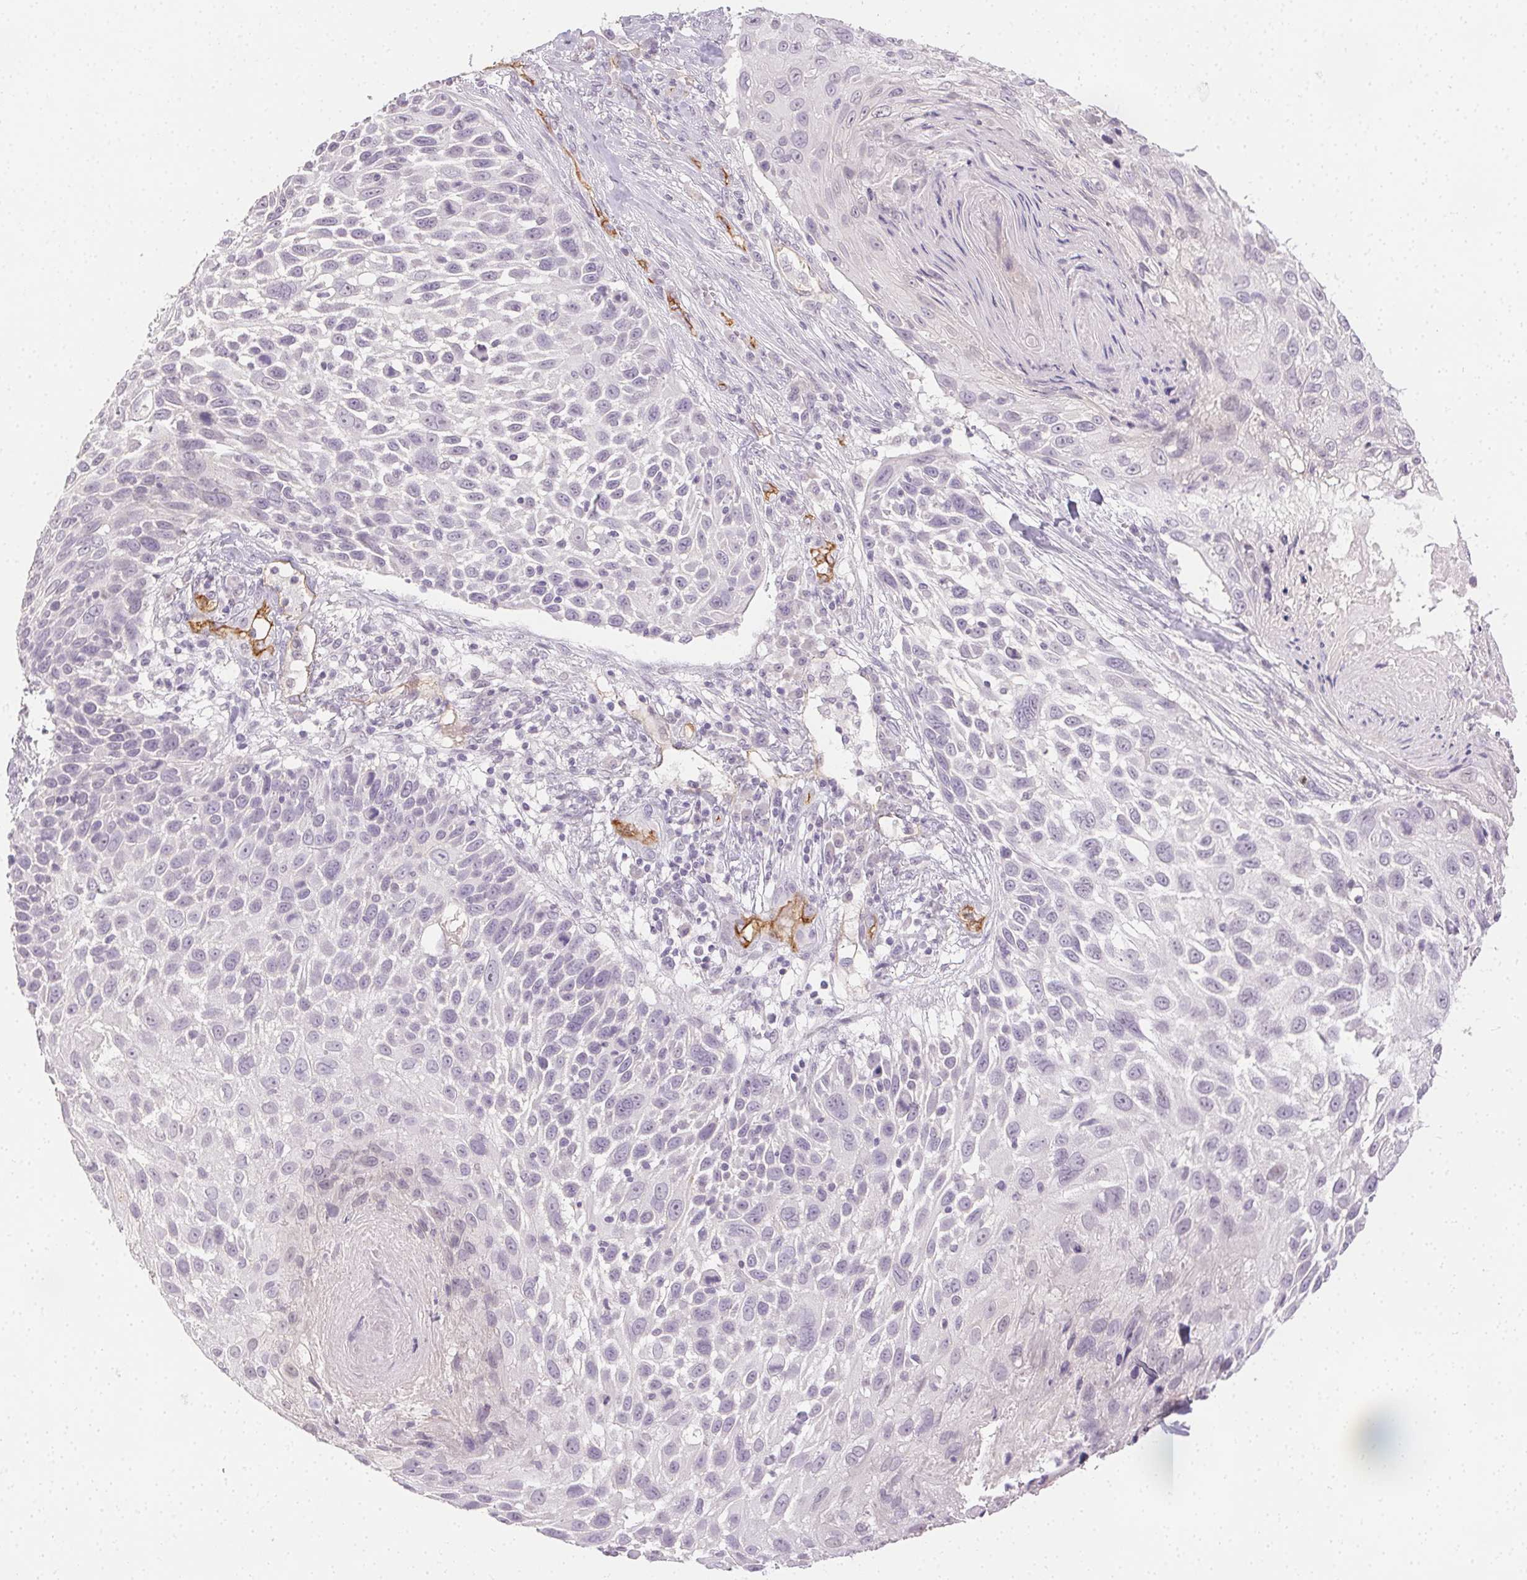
{"staining": {"intensity": "negative", "quantity": "none", "location": "none"}, "tissue": "skin cancer", "cell_type": "Tumor cells", "image_type": "cancer", "snomed": [{"axis": "morphology", "description": "Squamous cell carcinoma, NOS"}, {"axis": "topography", "description": "Skin"}], "caption": "Squamous cell carcinoma (skin) was stained to show a protein in brown. There is no significant staining in tumor cells.", "gene": "PODXL", "patient": {"sex": "male", "age": 92}}